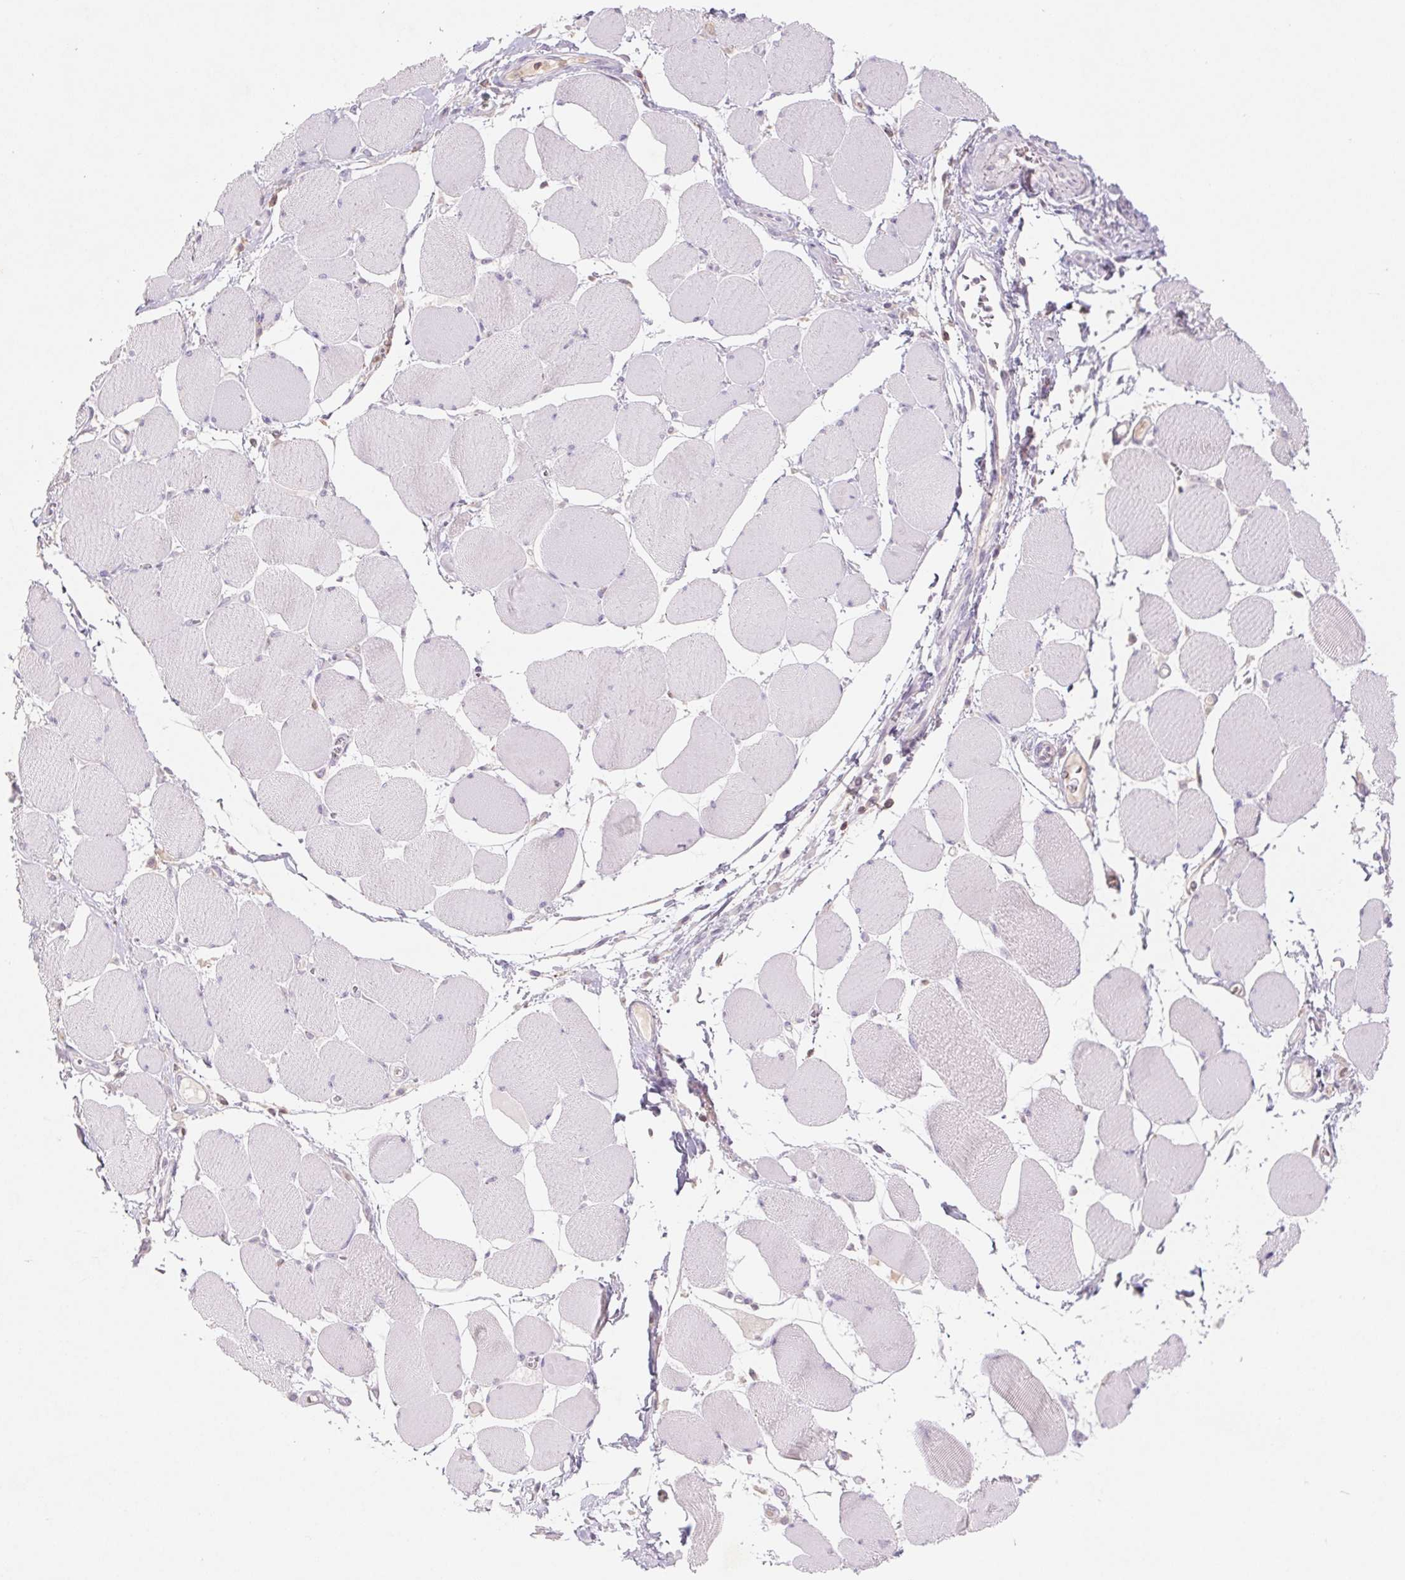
{"staining": {"intensity": "negative", "quantity": "none", "location": "none"}, "tissue": "skeletal muscle", "cell_type": "Myocytes", "image_type": "normal", "snomed": [{"axis": "morphology", "description": "Normal tissue, NOS"}, {"axis": "topography", "description": "Skeletal muscle"}], "caption": "A histopathology image of skeletal muscle stained for a protein exhibits no brown staining in myocytes.", "gene": "KIF26A", "patient": {"sex": "female", "age": 75}}